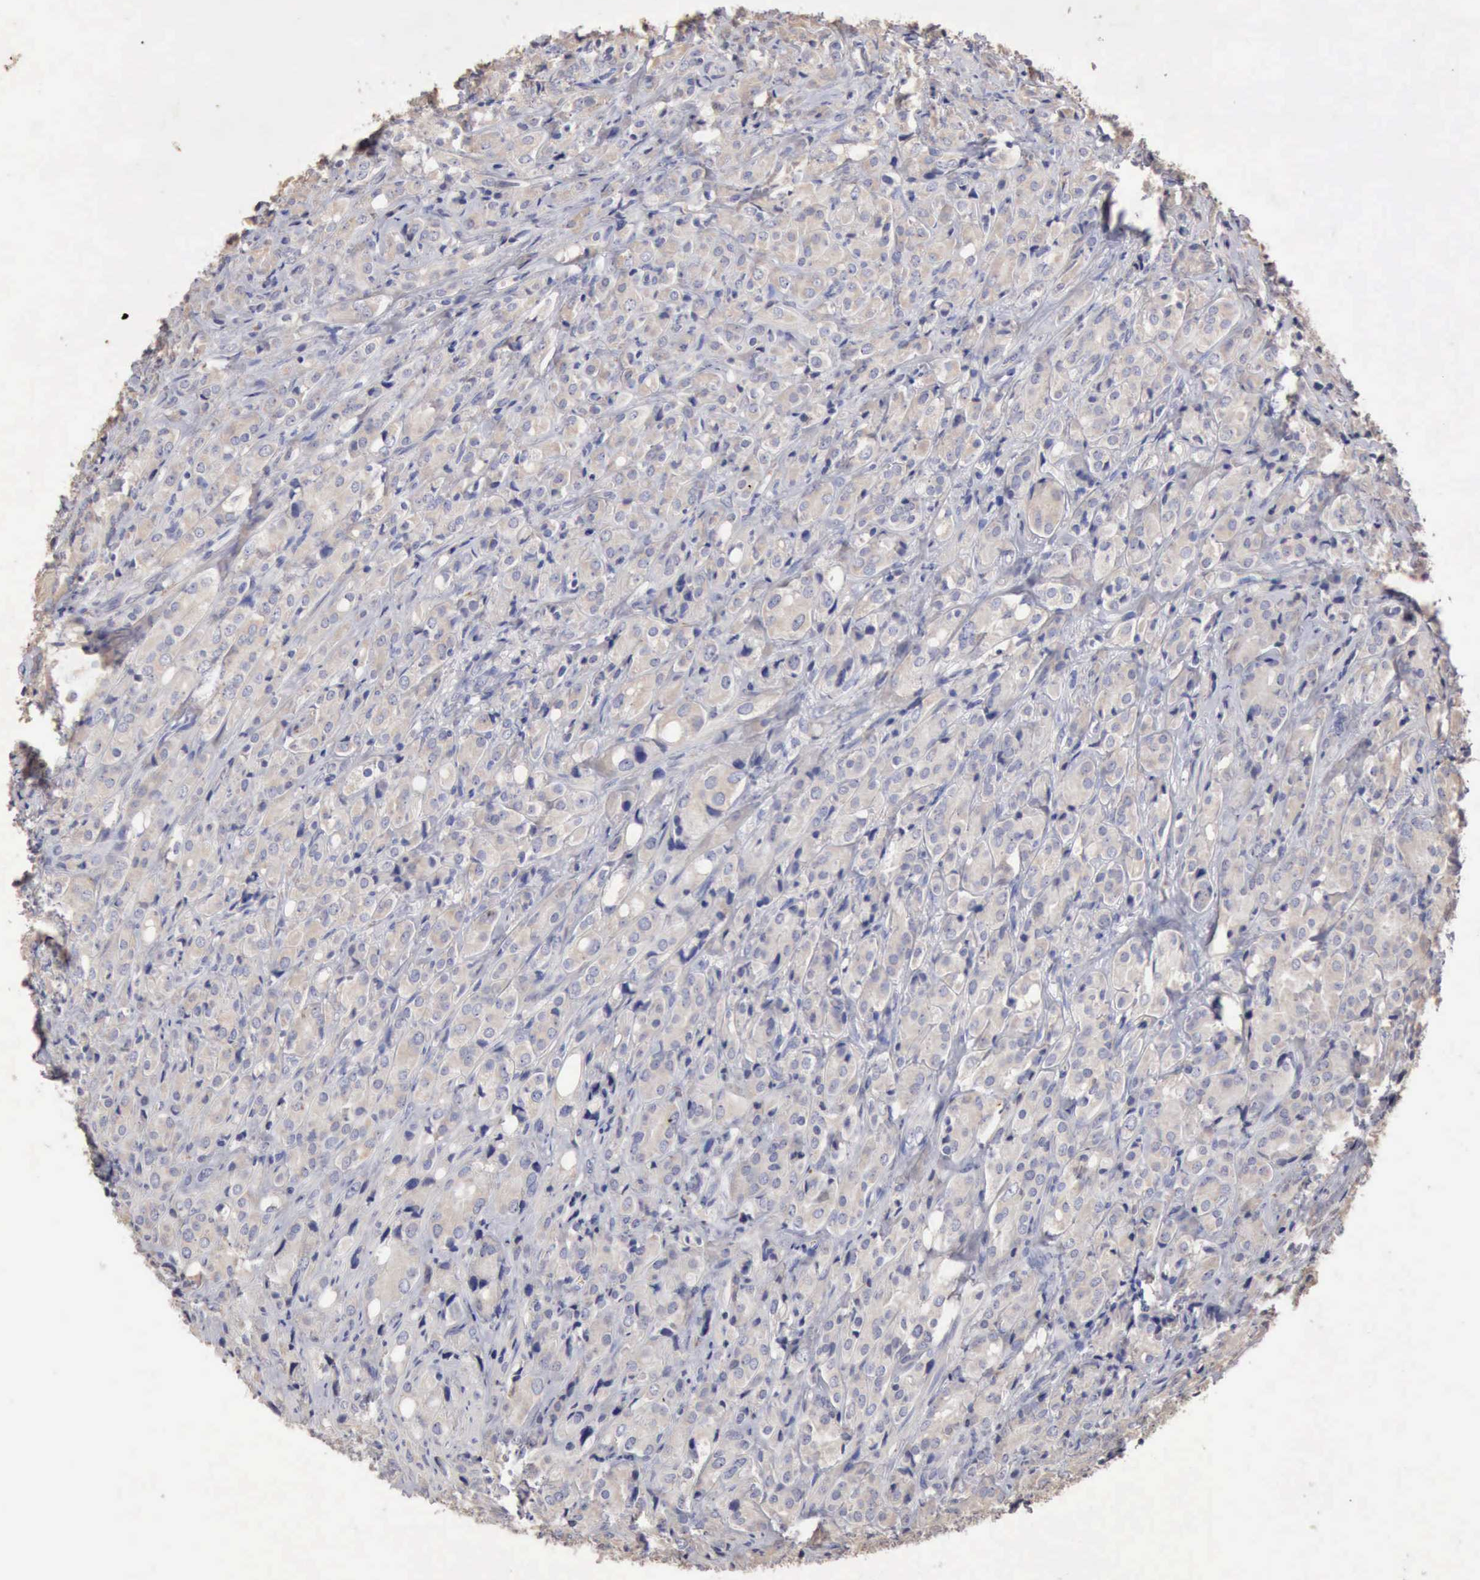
{"staining": {"intensity": "negative", "quantity": "none", "location": "none"}, "tissue": "prostate cancer", "cell_type": "Tumor cells", "image_type": "cancer", "snomed": [{"axis": "morphology", "description": "Adenocarcinoma, High grade"}, {"axis": "topography", "description": "Prostate"}], "caption": "Prostate cancer was stained to show a protein in brown. There is no significant expression in tumor cells.", "gene": "KRT6B", "patient": {"sex": "male", "age": 68}}